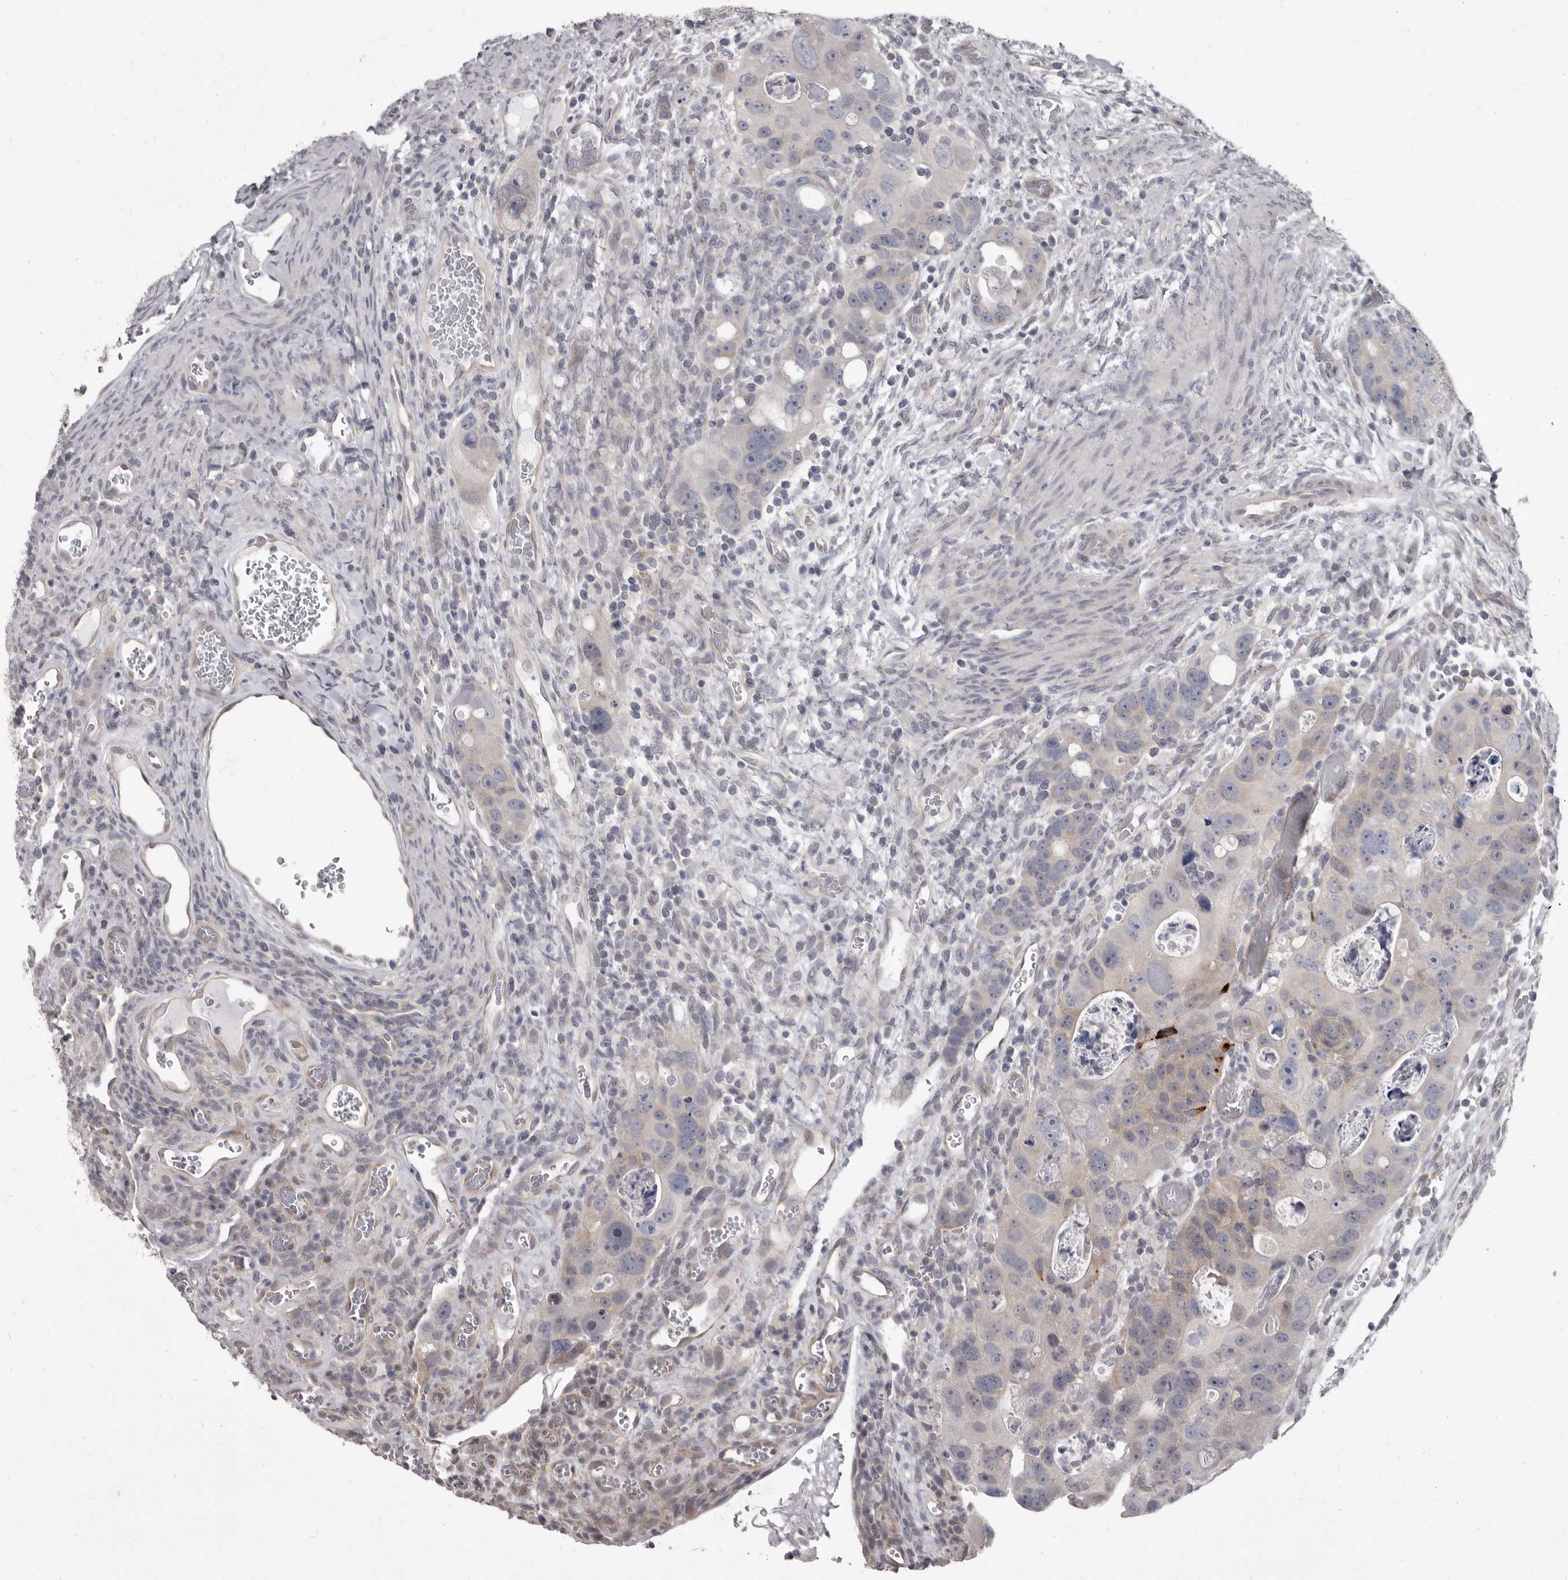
{"staining": {"intensity": "weak", "quantity": "<25%", "location": "cytoplasmic/membranous"}, "tissue": "colorectal cancer", "cell_type": "Tumor cells", "image_type": "cancer", "snomed": [{"axis": "morphology", "description": "Adenocarcinoma, NOS"}, {"axis": "topography", "description": "Rectum"}], "caption": "The histopathology image shows no significant staining in tumor cells of colorectal cancer. Brightfield microscopy of immunohistochemistry (IHC) stained with DAB (brown) and hematoxylin (blue), captured at high magnification.", "gene": "GSK3B", "patient": {"sex": "male", "age": 59}}